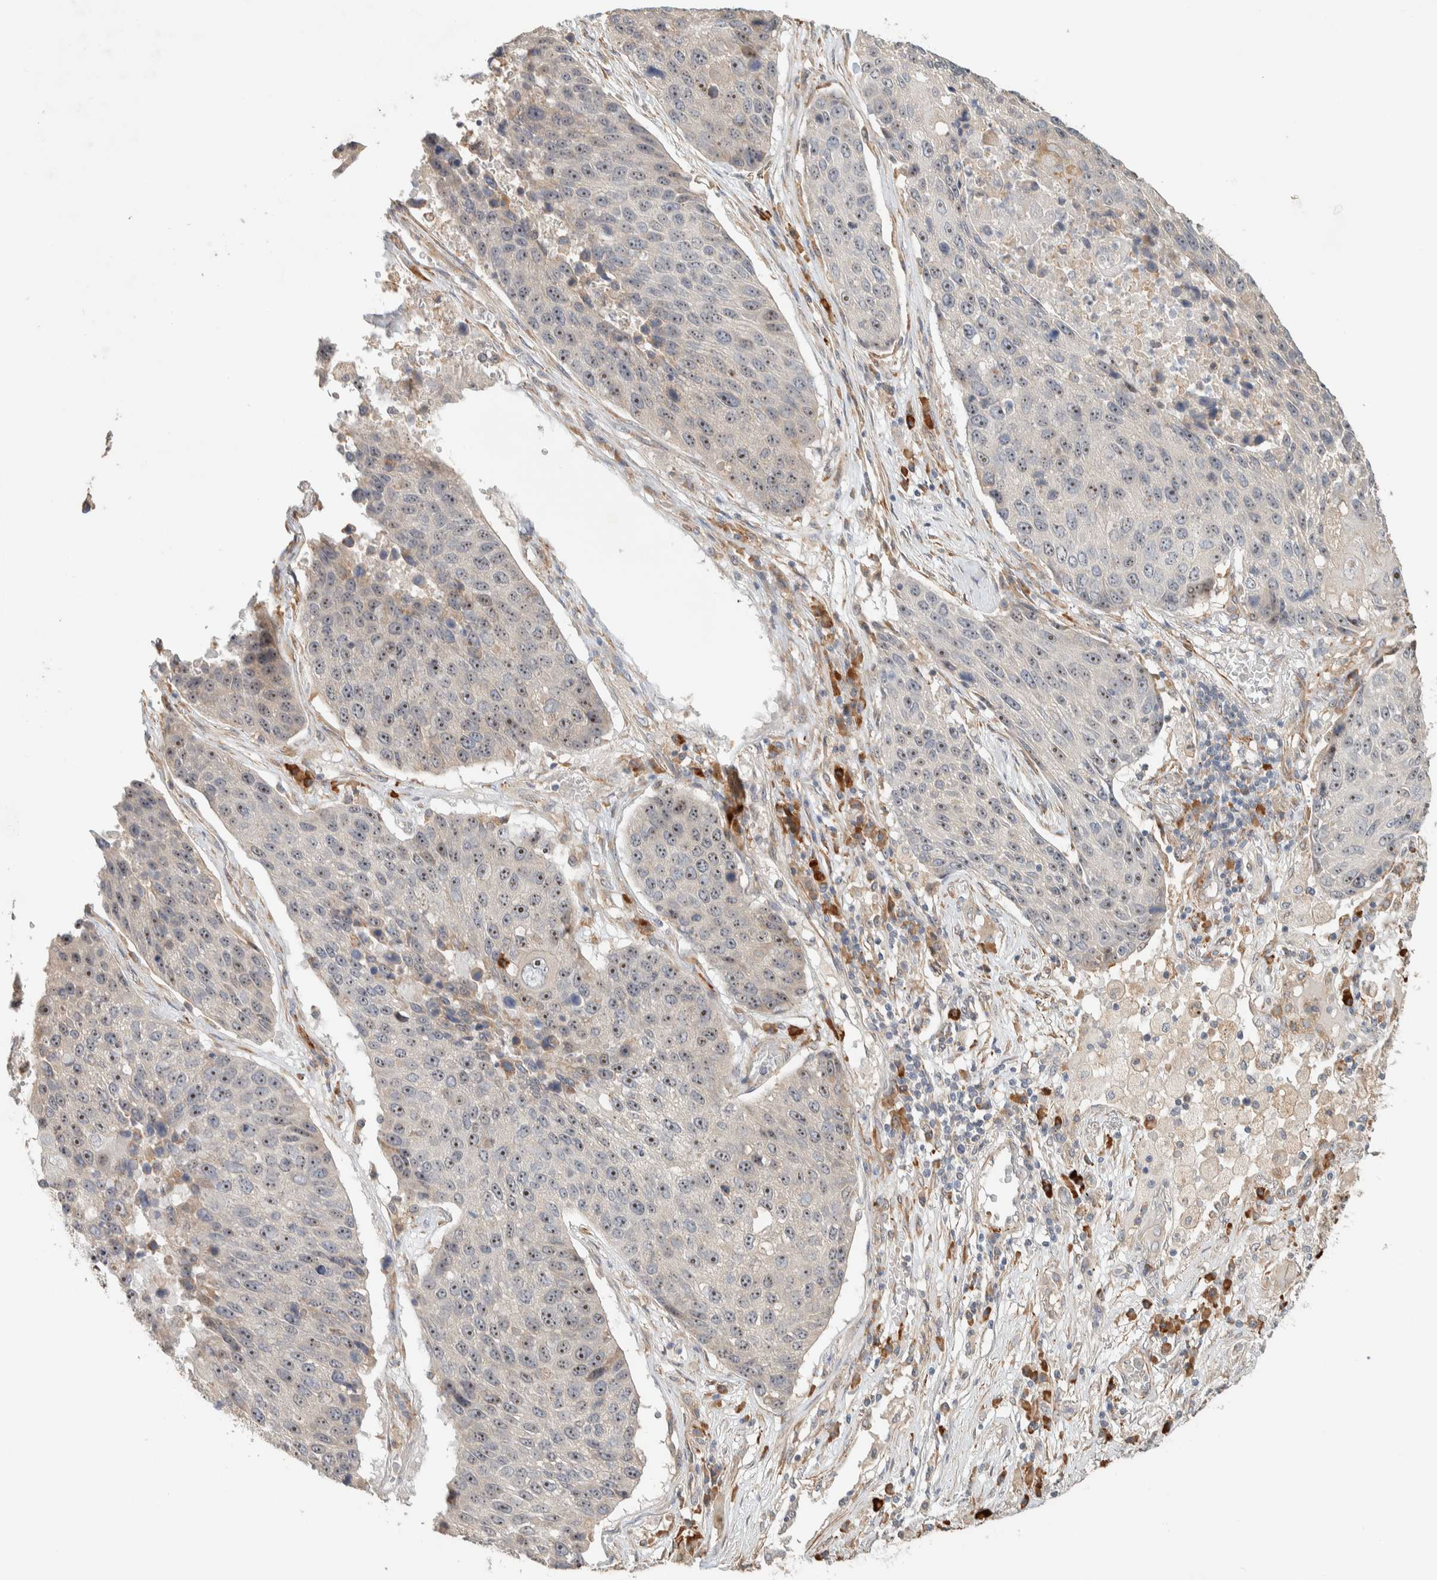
{"staining": {"intensity": "weak", "quantity": "<25%", "location": "nuclear"}, "tissue": "lung cancer", "cell_type": "Tumor cells", "image_type": "cancer", "snomed": [{"axis": "morphology", "description": "Squamous cell carcinoma, NOS"}, {"axis": "topography", "description": "Lung"}], "caption": "Human lung cancer (squamous cell carcinoma) stained for a protein using immunohistochemistry (IHC) reveals no expression in tumor cells.", "gene": "KLHL40", "patient": {"sex": "male", "age": 61}}